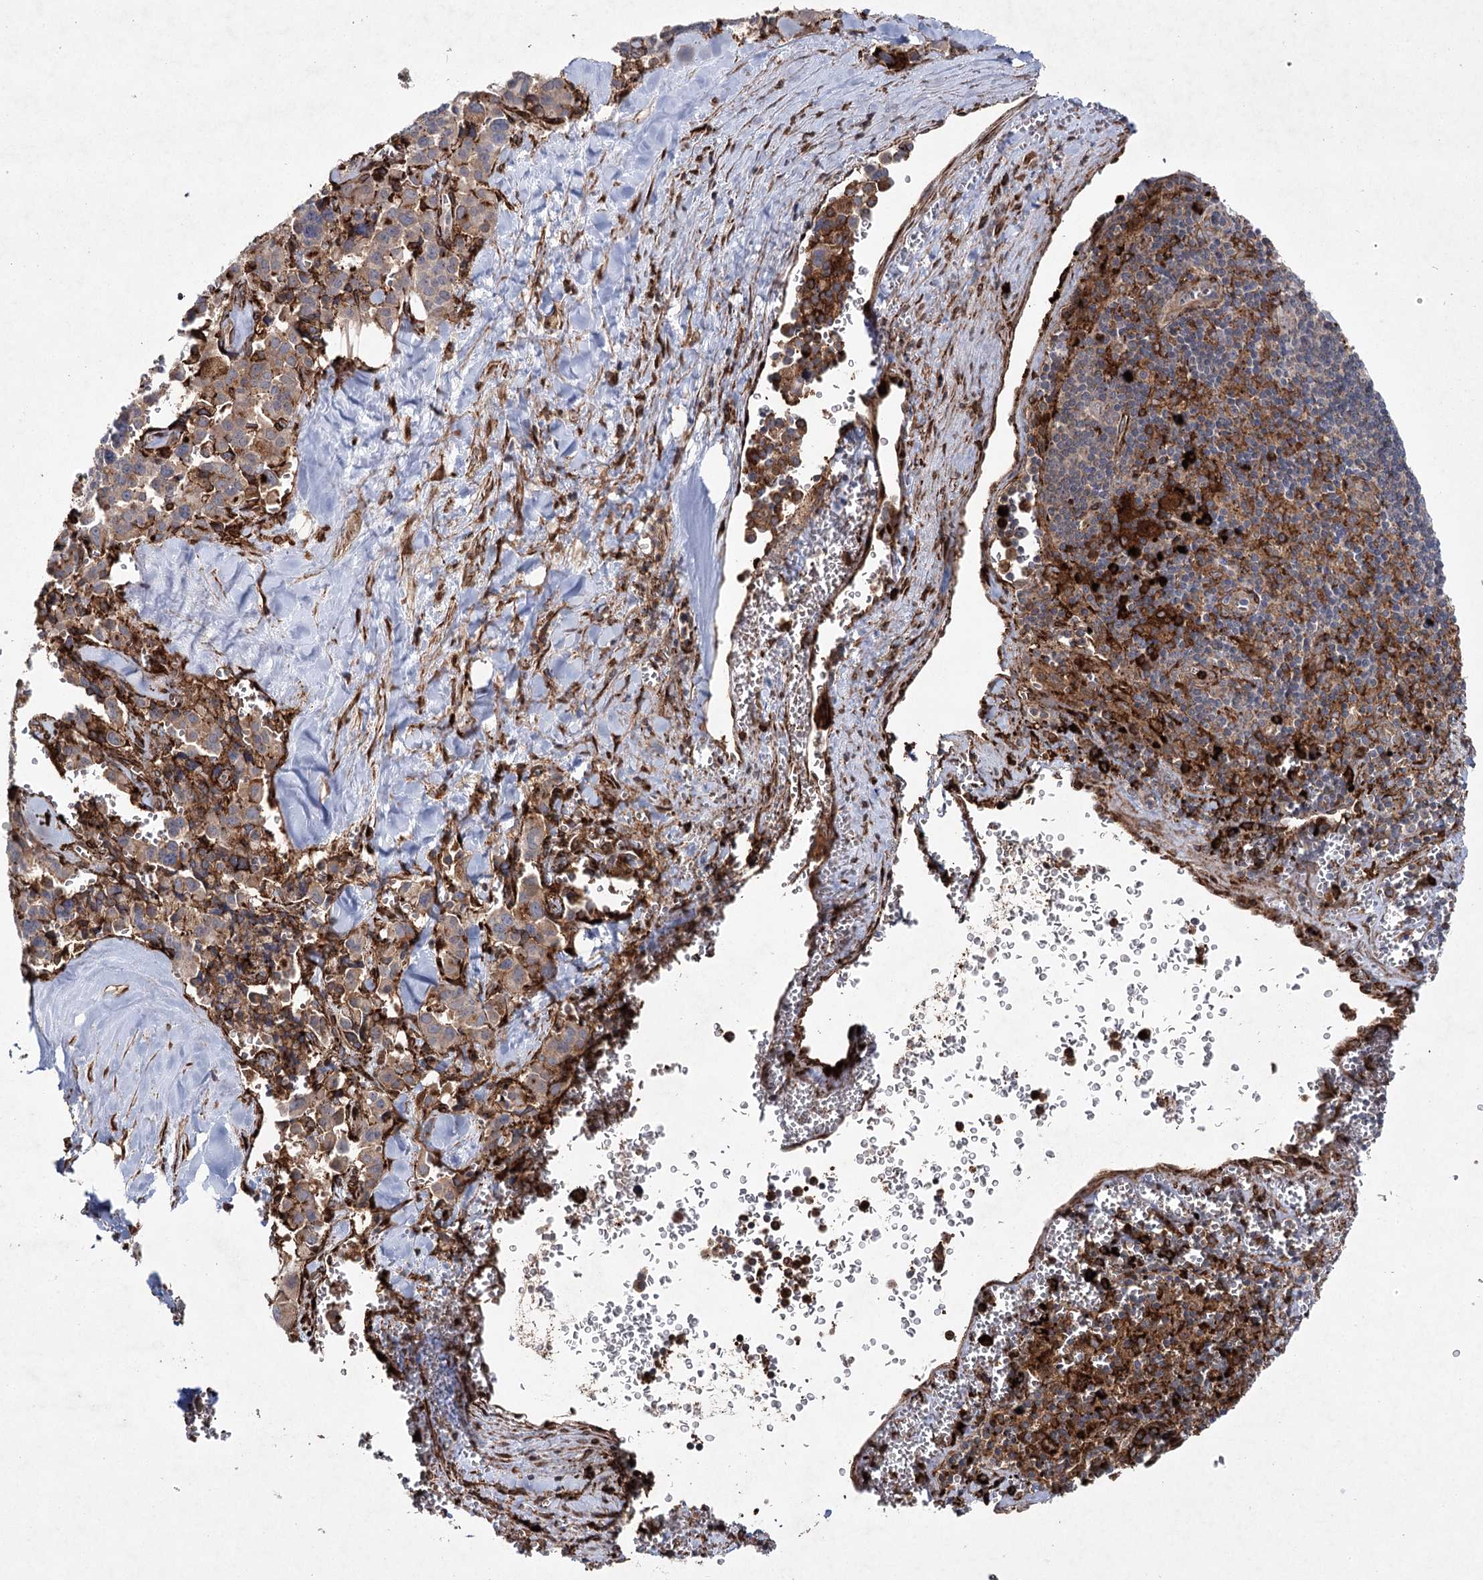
{"staining": {"intensity": "moderate", "quantity": ">75%", "location": "cytoplasmic/membranous"}, "tissue": "pancreatic cancer", "cell_type": "Tumor cells", "image_type": "cancer", "snomed": [{"axis": "morphology", "description": "Adenocarcinoma, NOS"}, {"axis": "topography", "description": "Pancreas"}], "caption": "High-magnification brightfield microscopy of pancreatic adenocarcinoma stained with DAB (3,3'-diaminobenzidine) (brown) and counterstained with hematoxylin (blue). tumor cells exhibit moderate cytoplasmic/membranous staining is identified in about>75% of cells.", "gene": "DCUN1D4", "patient": {"sex": "male", "age": 65}}